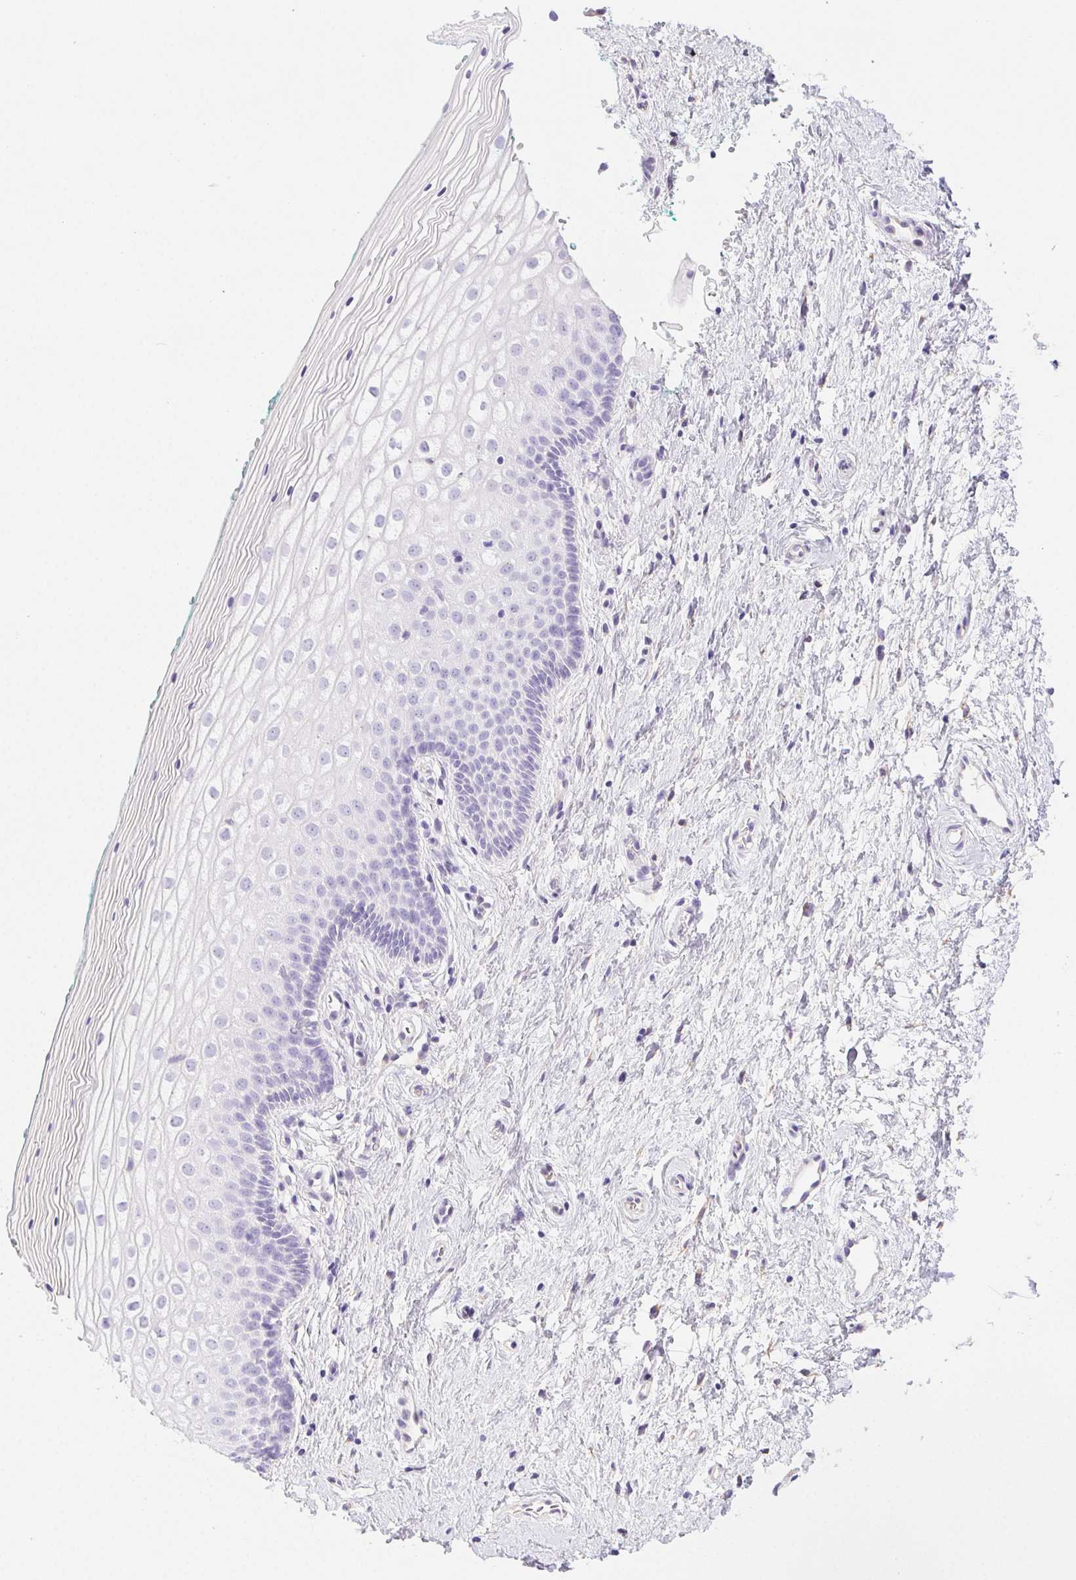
{"staining": {"intensity": "negative", "quantity": "none", "location": "none"}, "tissue": "vagina", "cell_type": "Squamous epithelial cells", "image_type": "normal", "snomed": [{"axis": "morphology", "description": "Normal tissue, NOS"}, {"axis": "topography", "description": "Vagina"}], "caption": "A high-resolution photomicrograph shows immunohistochemistry (IHC) staining of unremarkable vagina, which demonstrates no significant positivity in squamous epithelial cells.", "gene": "PNLIP", "patient": {"sex": "female", "age": 36}}